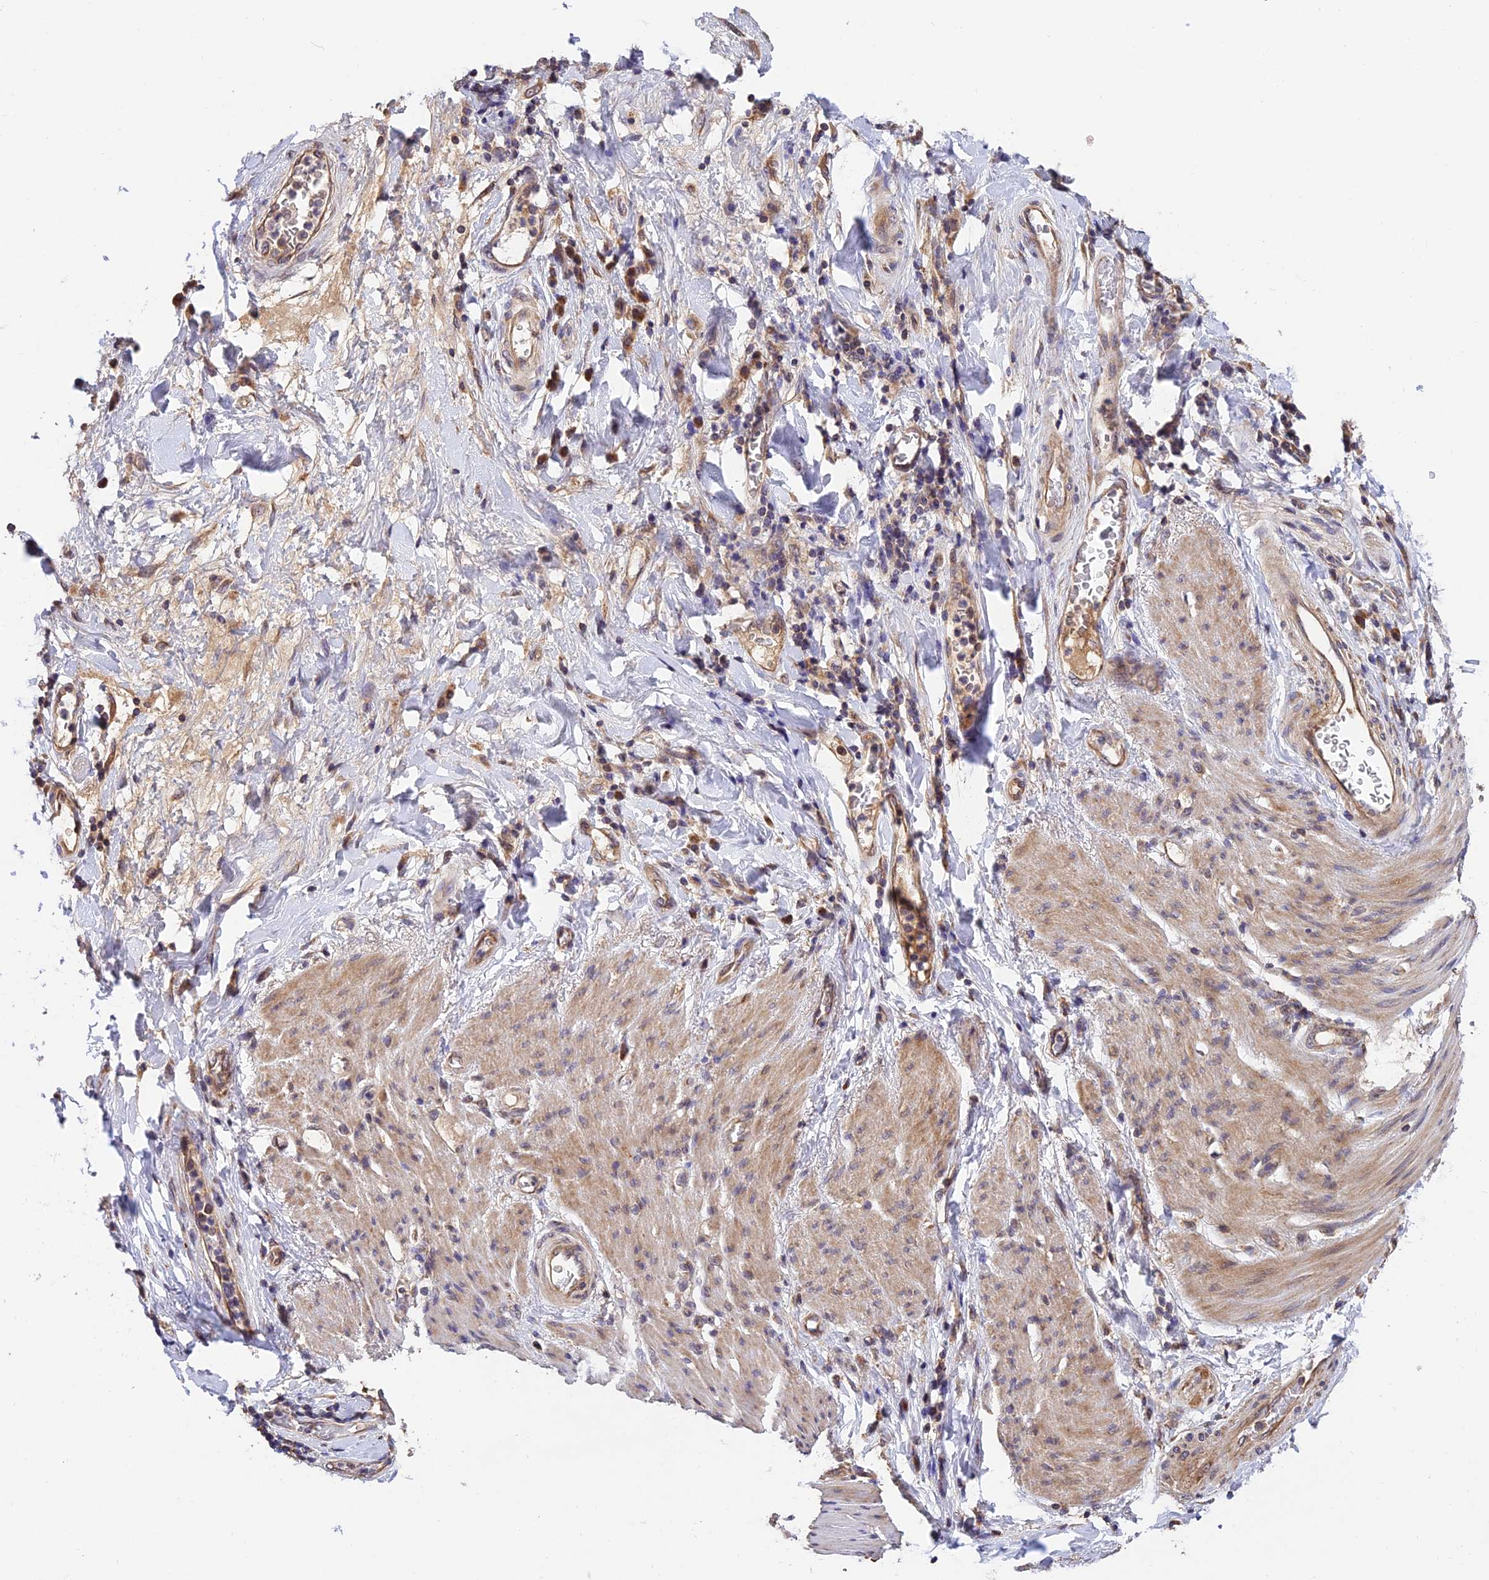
{"staining": {"intensity": "moderate", "quantity": ">75%", "location": "cytoplasmic/membranous,nuclear"}, "tissue": "stomach cancer", "cell_type": "Tumor cells", "image_type": "cancer", "snomed": [{"axis": "morphology", "description": "Adenocarcinoma, NOS"}, {"axis": "topography", "description": "Stomach"}], "caption": "Stomach cancer stained for a protein (brown) shows moderate cytoplasmic/membranous and nuclear positive staining in about >75% of tumor cells.", "gene": "MNS1", "patient": {"sex": "female", "age": 73}}